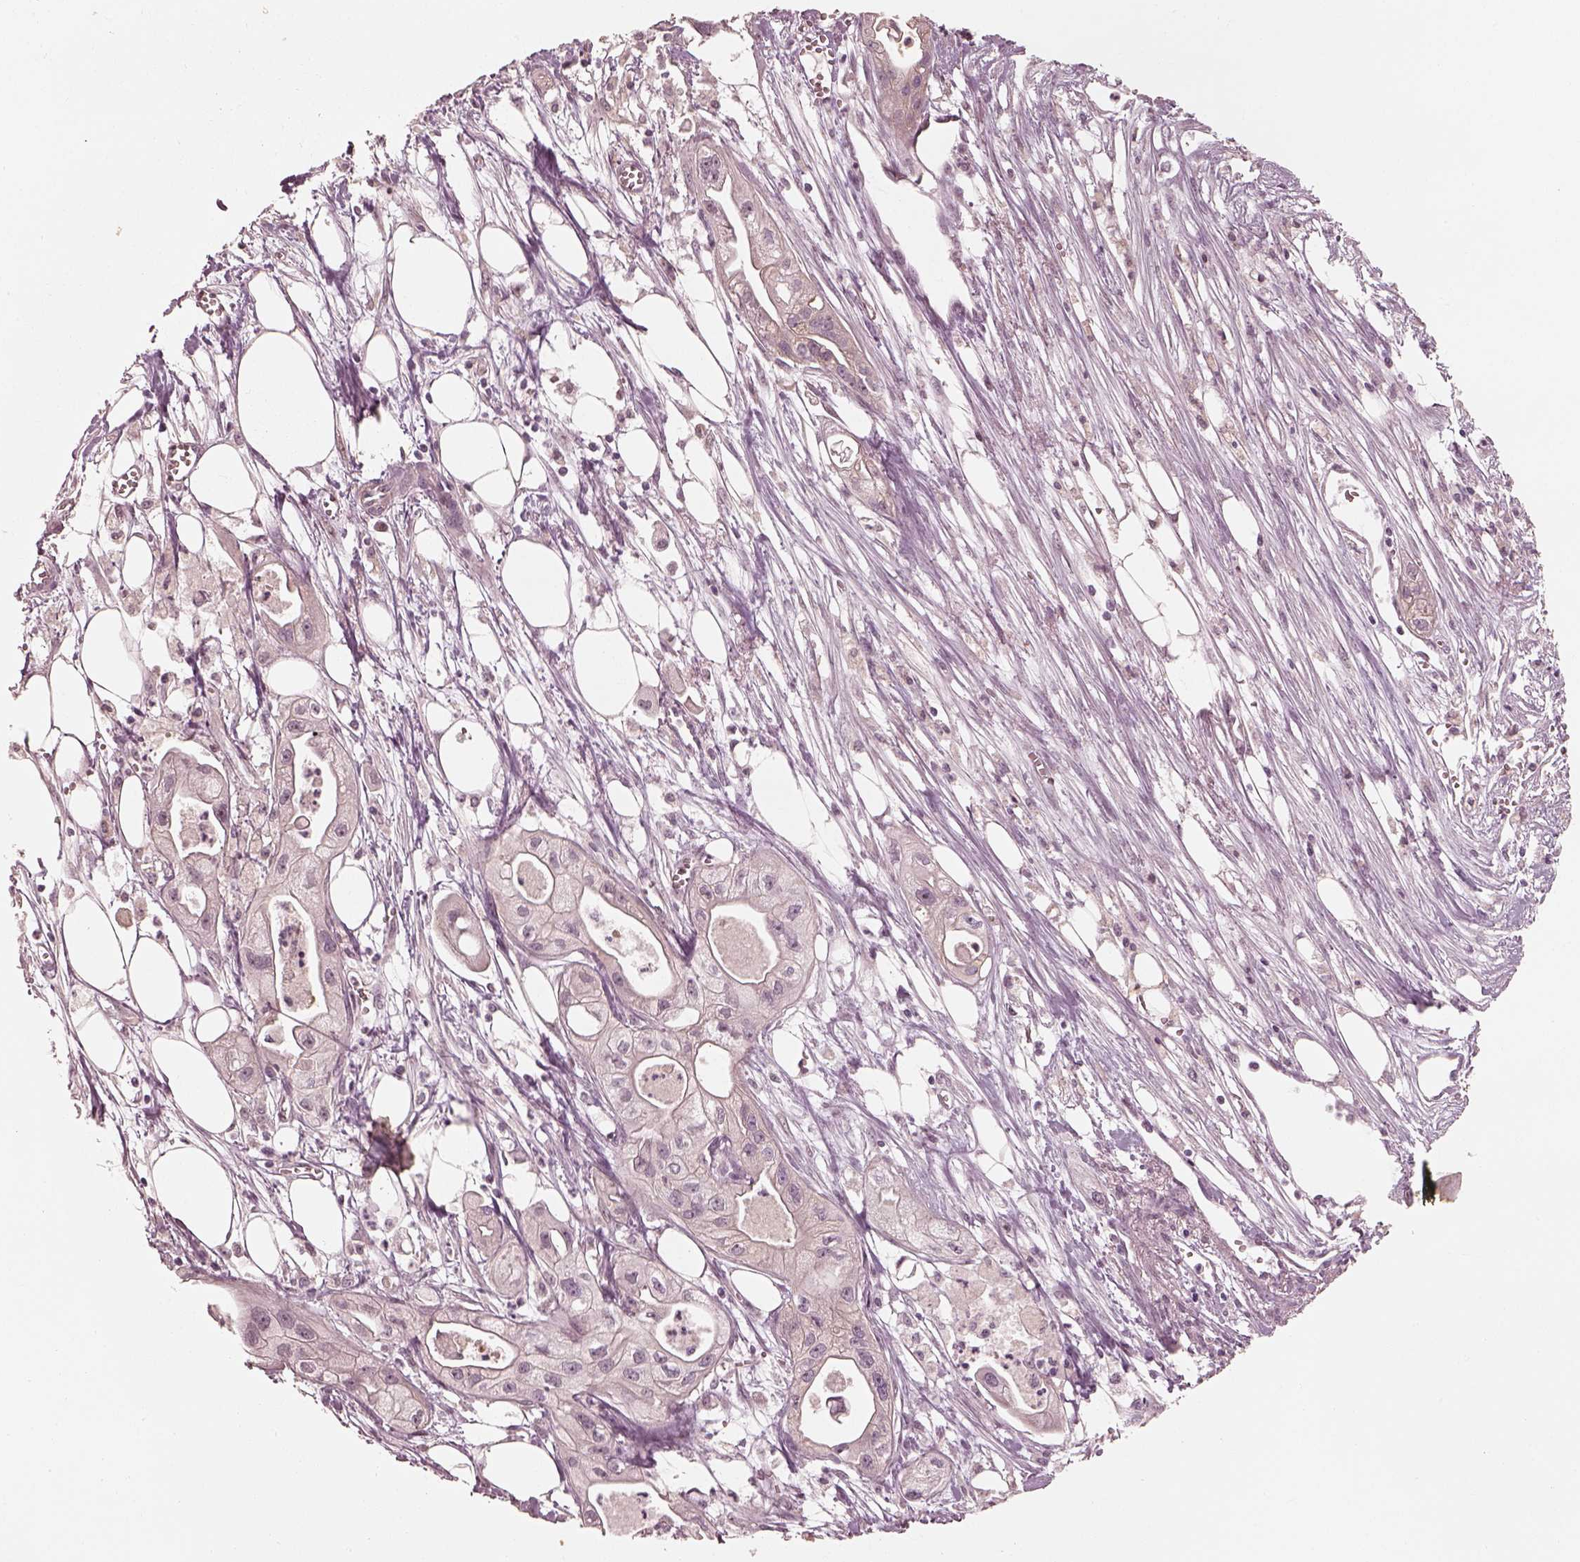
{"staining": {"intensity": "negative", "quantity": "none", "location": "none"}, "tissue": "pancreatic cancer", "cell_type": "Tumor cells", "image_type": "cancer", "snomed": [{"axis": "morphology", "description": "Adenocarcinoma, NOS"}, {"axis": "topography", "description": "Pancreas"}], "caption": "Pancreatic cancer stained for a protein using immunohistochemistry exhibits no staining tumor cells.", "gene": "IQCB1", "patient": {"sex": "male", "age": 70}}